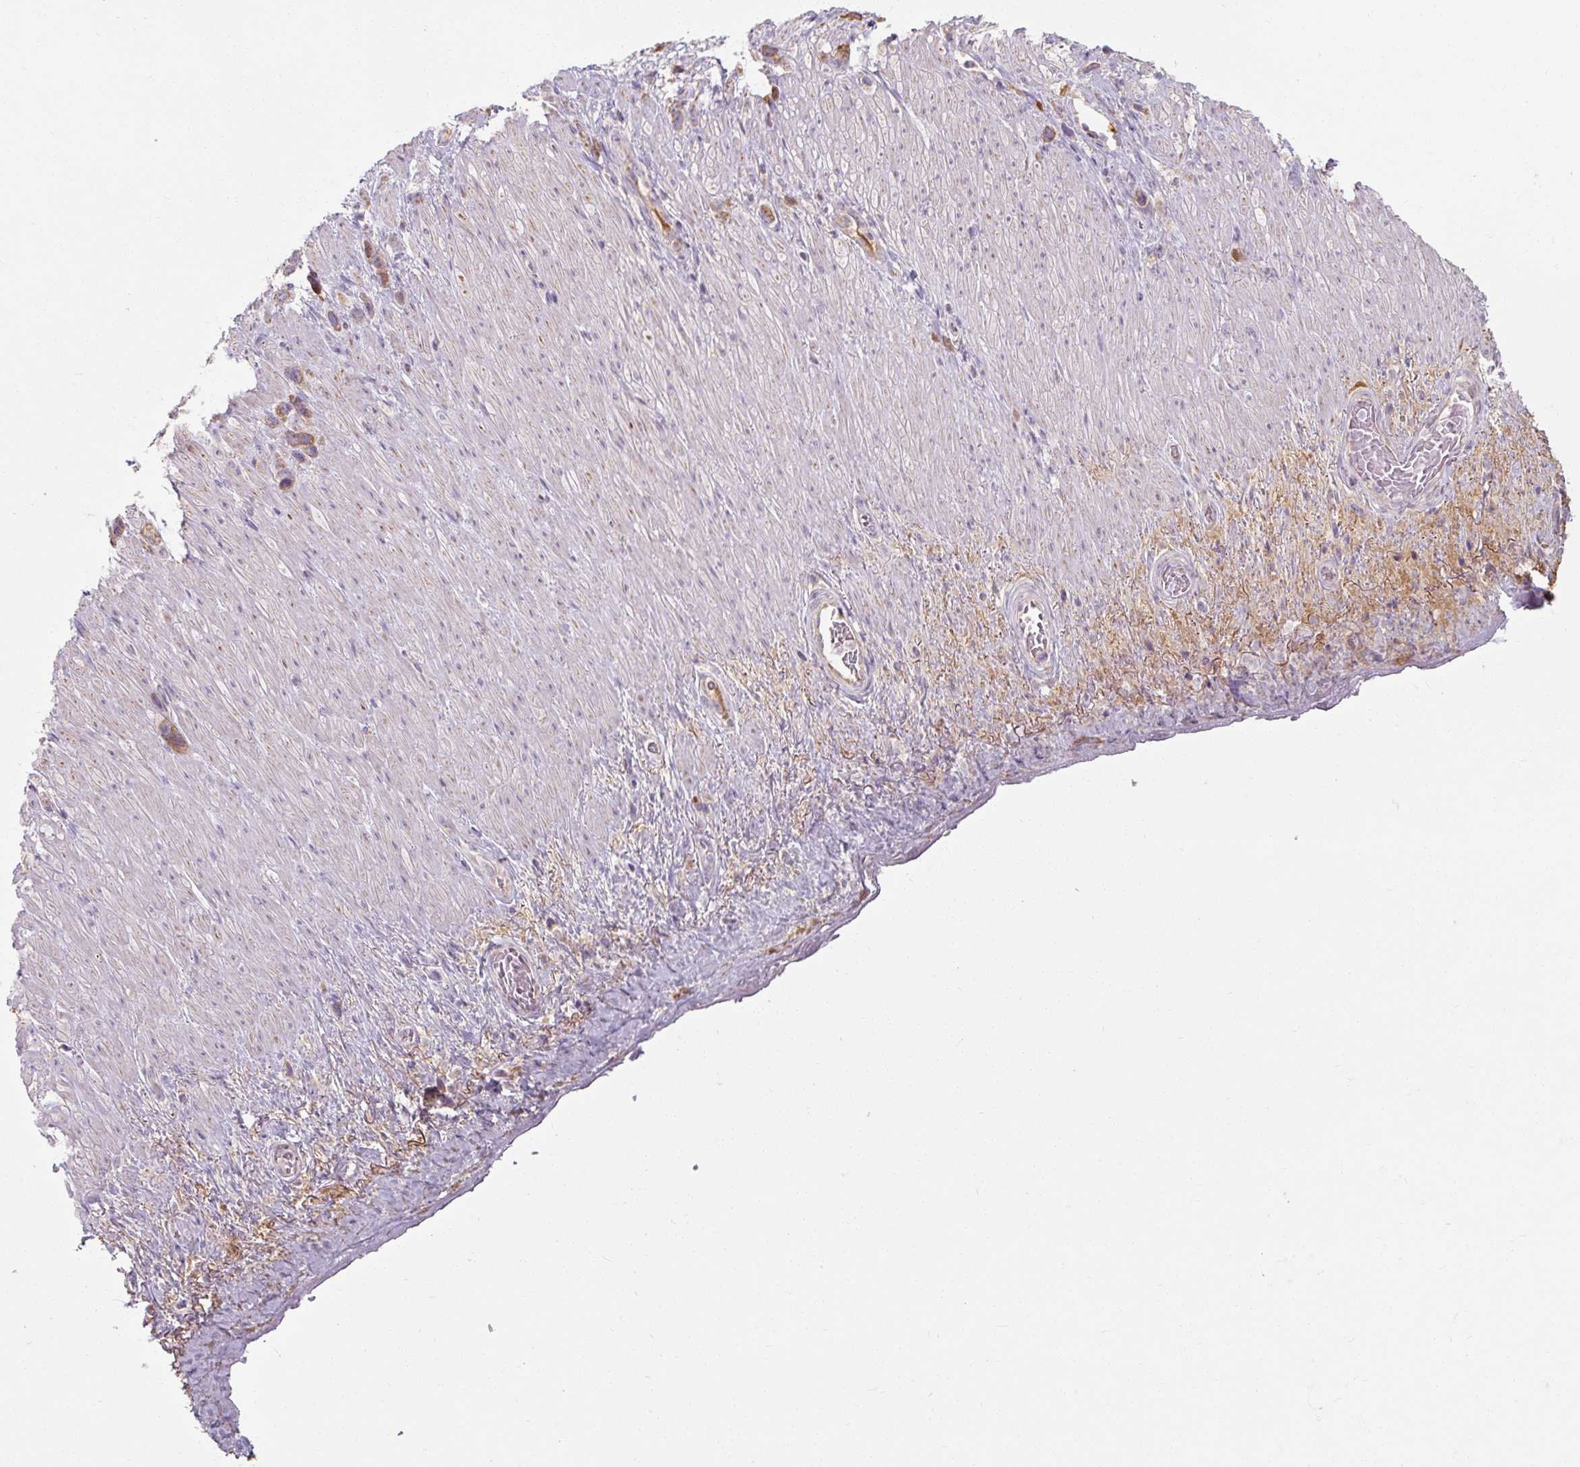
{"staining": {"intensity": "moderate", "quantity": ">75%", "location": "cytoplasmic/membranous"}, "tissue": "stomach cancer", "cell_type": "Tumor cells", "image_type": "cancer", "snomed": [{"axis": "morphology", "description": "Adenocarcinoma, NOS"}, {"axis": "topography", "description": "Stomach"}], "caption": "Adenocarcinoma (stomach) tissue exhibits moderate cytoplasmic/membranous positivity in approximately >75% of tumor cells", "gene": "TSEN54", "patient": {"sex": "female", "age": 65}}